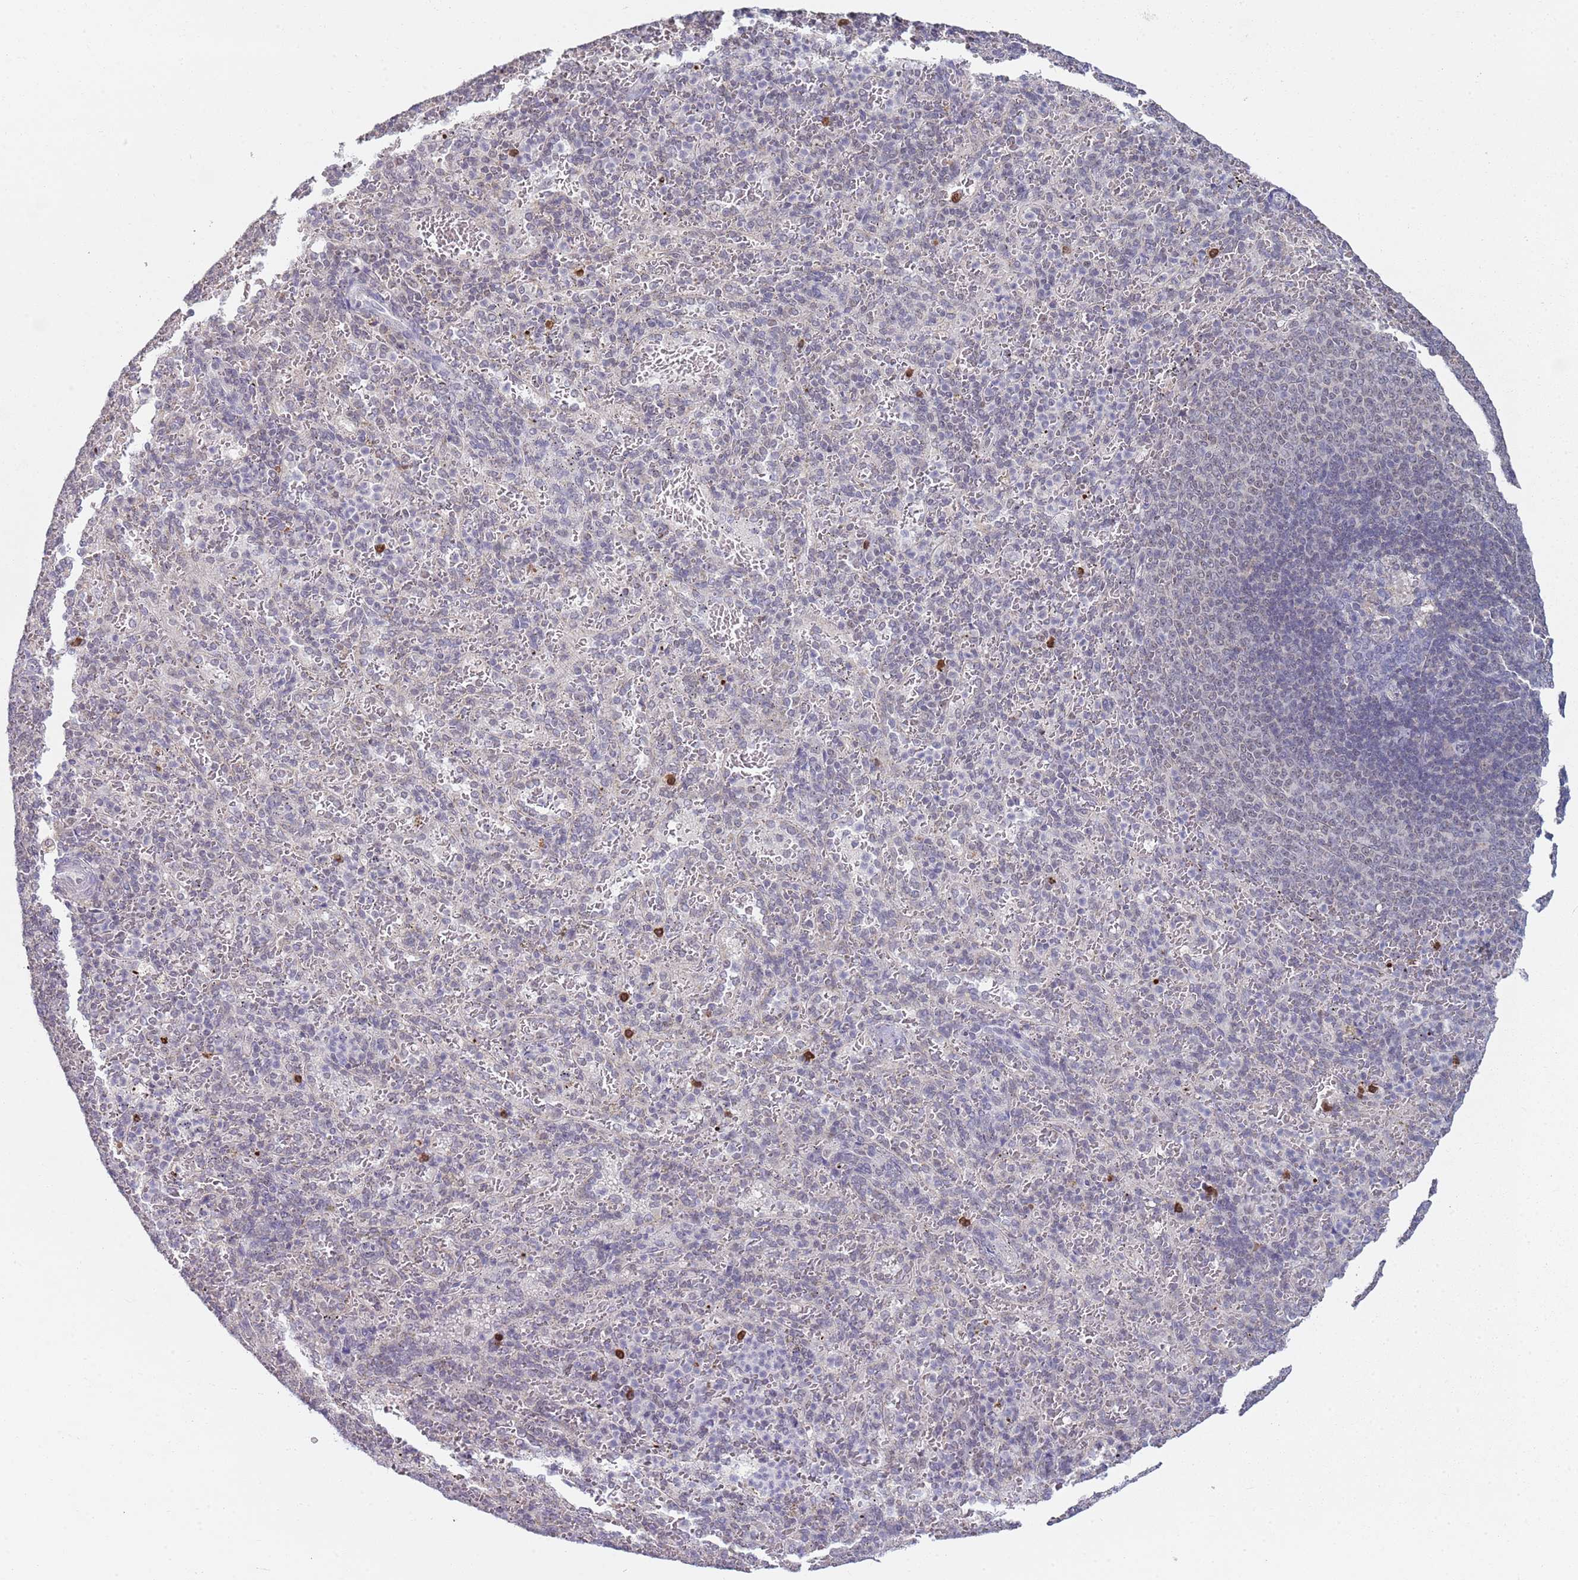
{"staining": {"intensity": "negative", "quantity": "none", "location": "none"}, "tissue": "spleen", "cell_type": "Cells in red pulp", "image_type": "normal", "snomed": [{"axis": "morphology", "description": "Normal tissue, NOS"}, {"axis": "topography", "description": "Spleen"}], "caption": "This is an immunohistochemistry image of normal human spleen. There is no expression in cells in red pulp.", "gene": "SMARCAL1", "patient": {"sex": "female", "age": 21}}